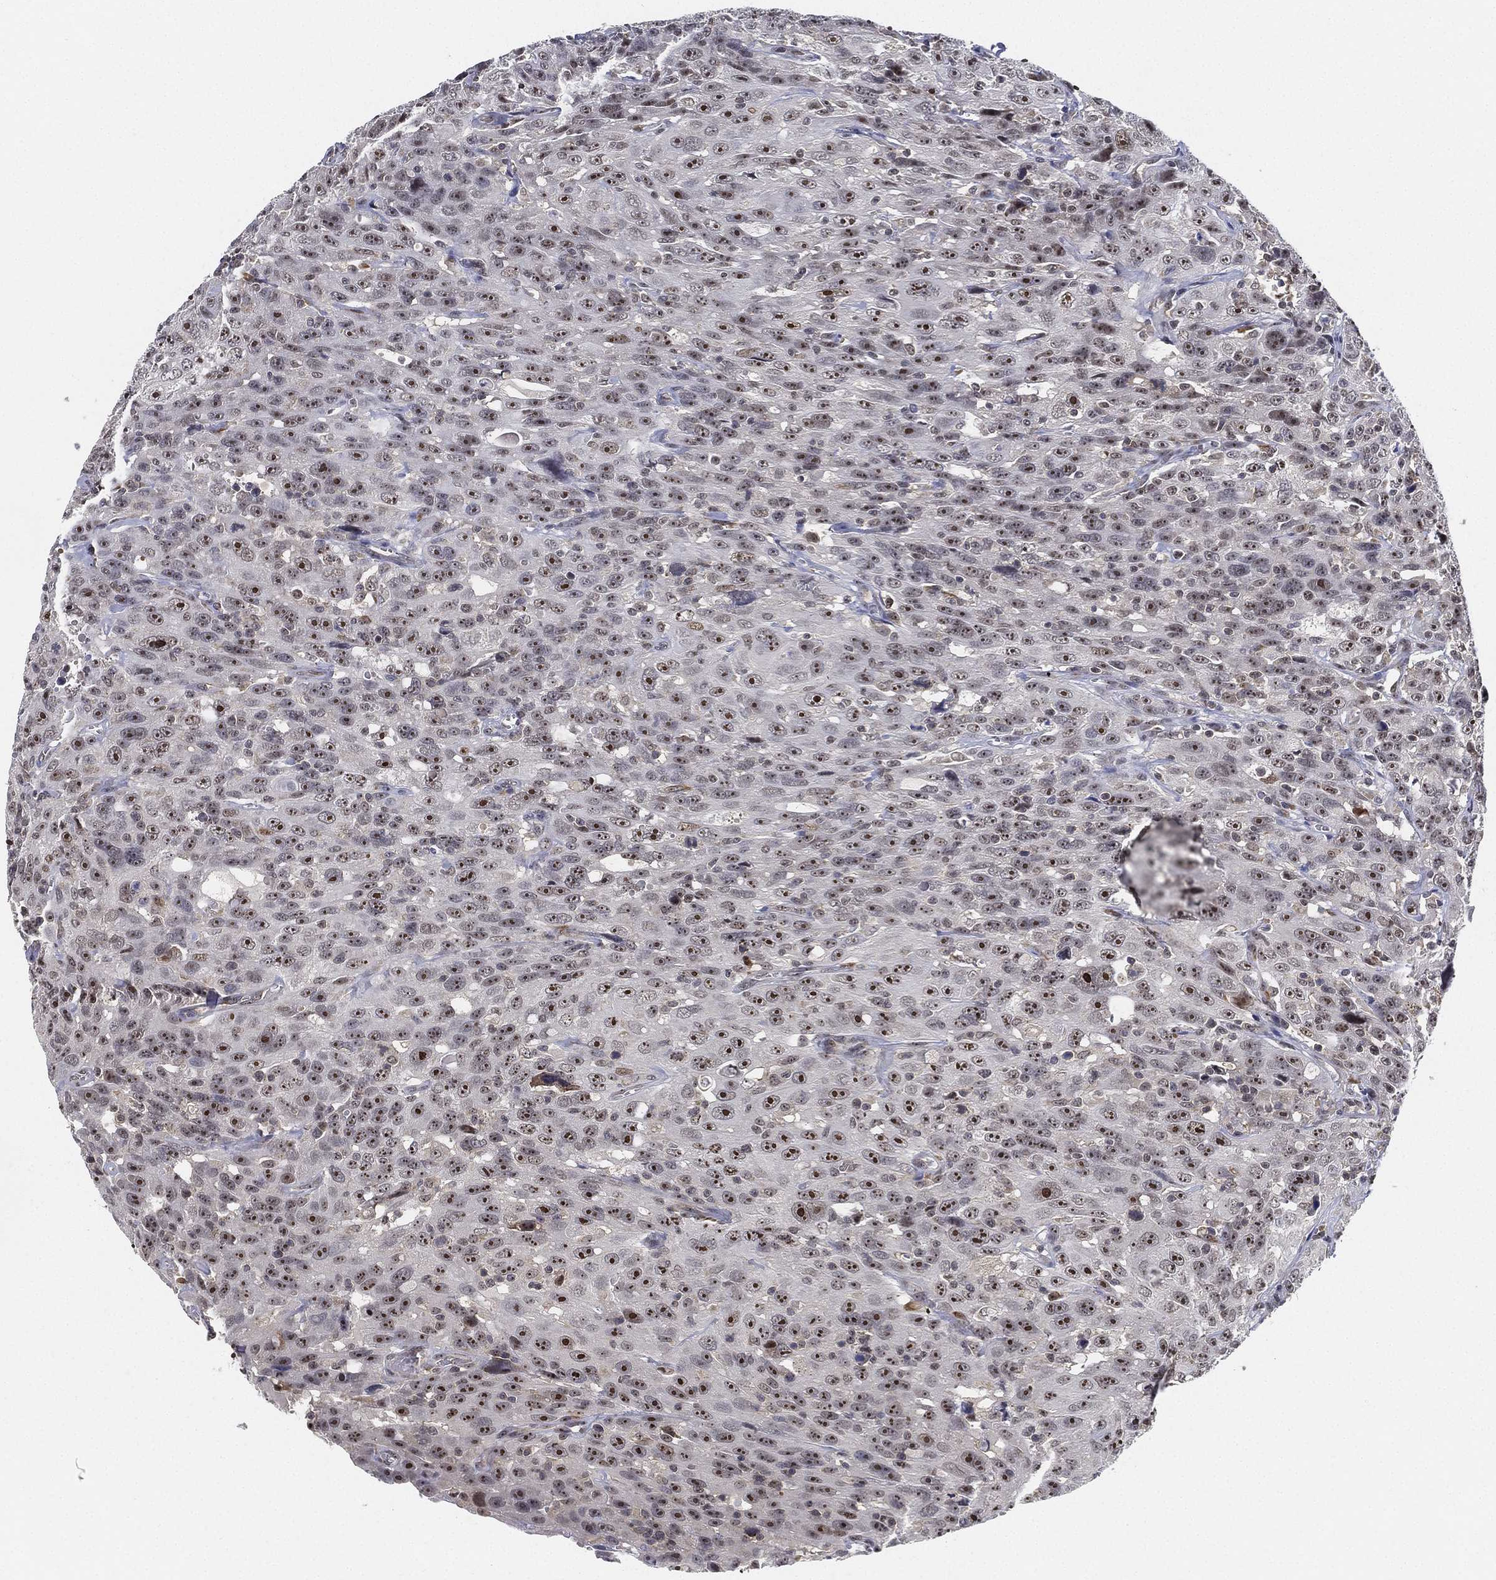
{"staining": {"intensity": "strong", "quantity": ">75%", "location": "nuclear"}, "tissue": "urothelial cancer", "cell_type": "Tumor cells", "image_type": "cancer", "snomed": [{"axis": "morphology", "description": "Urothelial carcinoma, NOS"}, {"axis": "morphology", "description": "Urothelial carcinoma, High grade"}, {"axis": "topography", "description": "Urinary bladder"}], "caption": "Urothelial cancer stained with DAB (3,3'-diaminobenzidine) immunohistochemistry displays high levels of strong nuclear positivity in about >75% of tumor cells.", "gene": "PPP1R16B", "patient": {"sex": "female", "age": 73}}